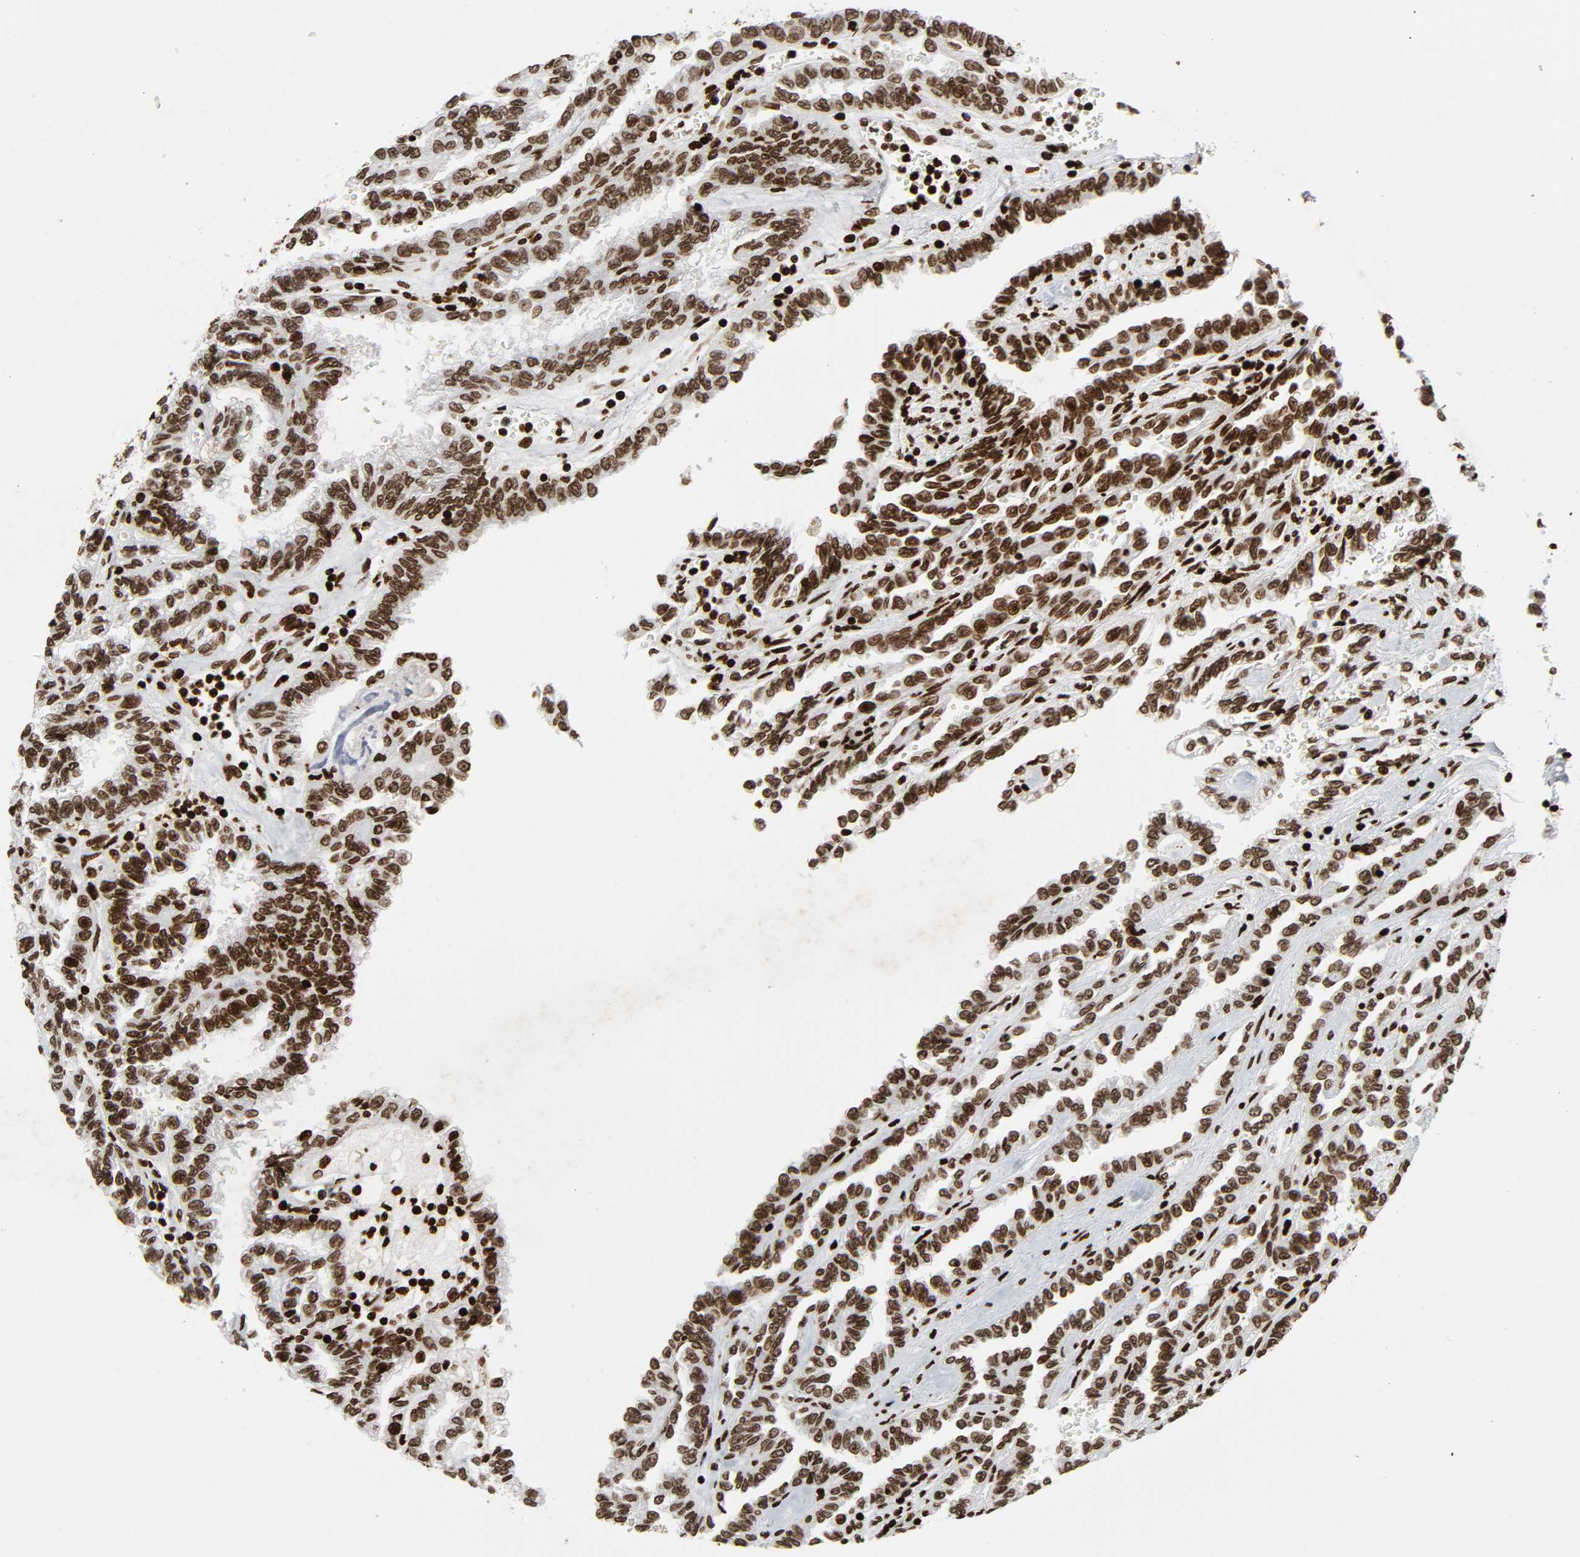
{"staining": {"intensity": "strong", "quantity": ">75%", "location": "nuclear"}, "tissue": "renal cancer", "cell_type": "Tumor cells", "image_type": "cancer", "snomed": [{"axis": "morphology", "description": "Inflammation, NOS"}, {"axis": "morphology", "description": "Adenocarcinoma, NOS"}, {"axis": "topography", "description": "Kidney"}], "caption": "Immunohistochemical staining of renal adenocarcinoma reveals high levels of strong nuclear protein positivity in approximately >75% of tumor cells.", "gene": "RXRA", "patient": {"sex": "male", "age": 68}}